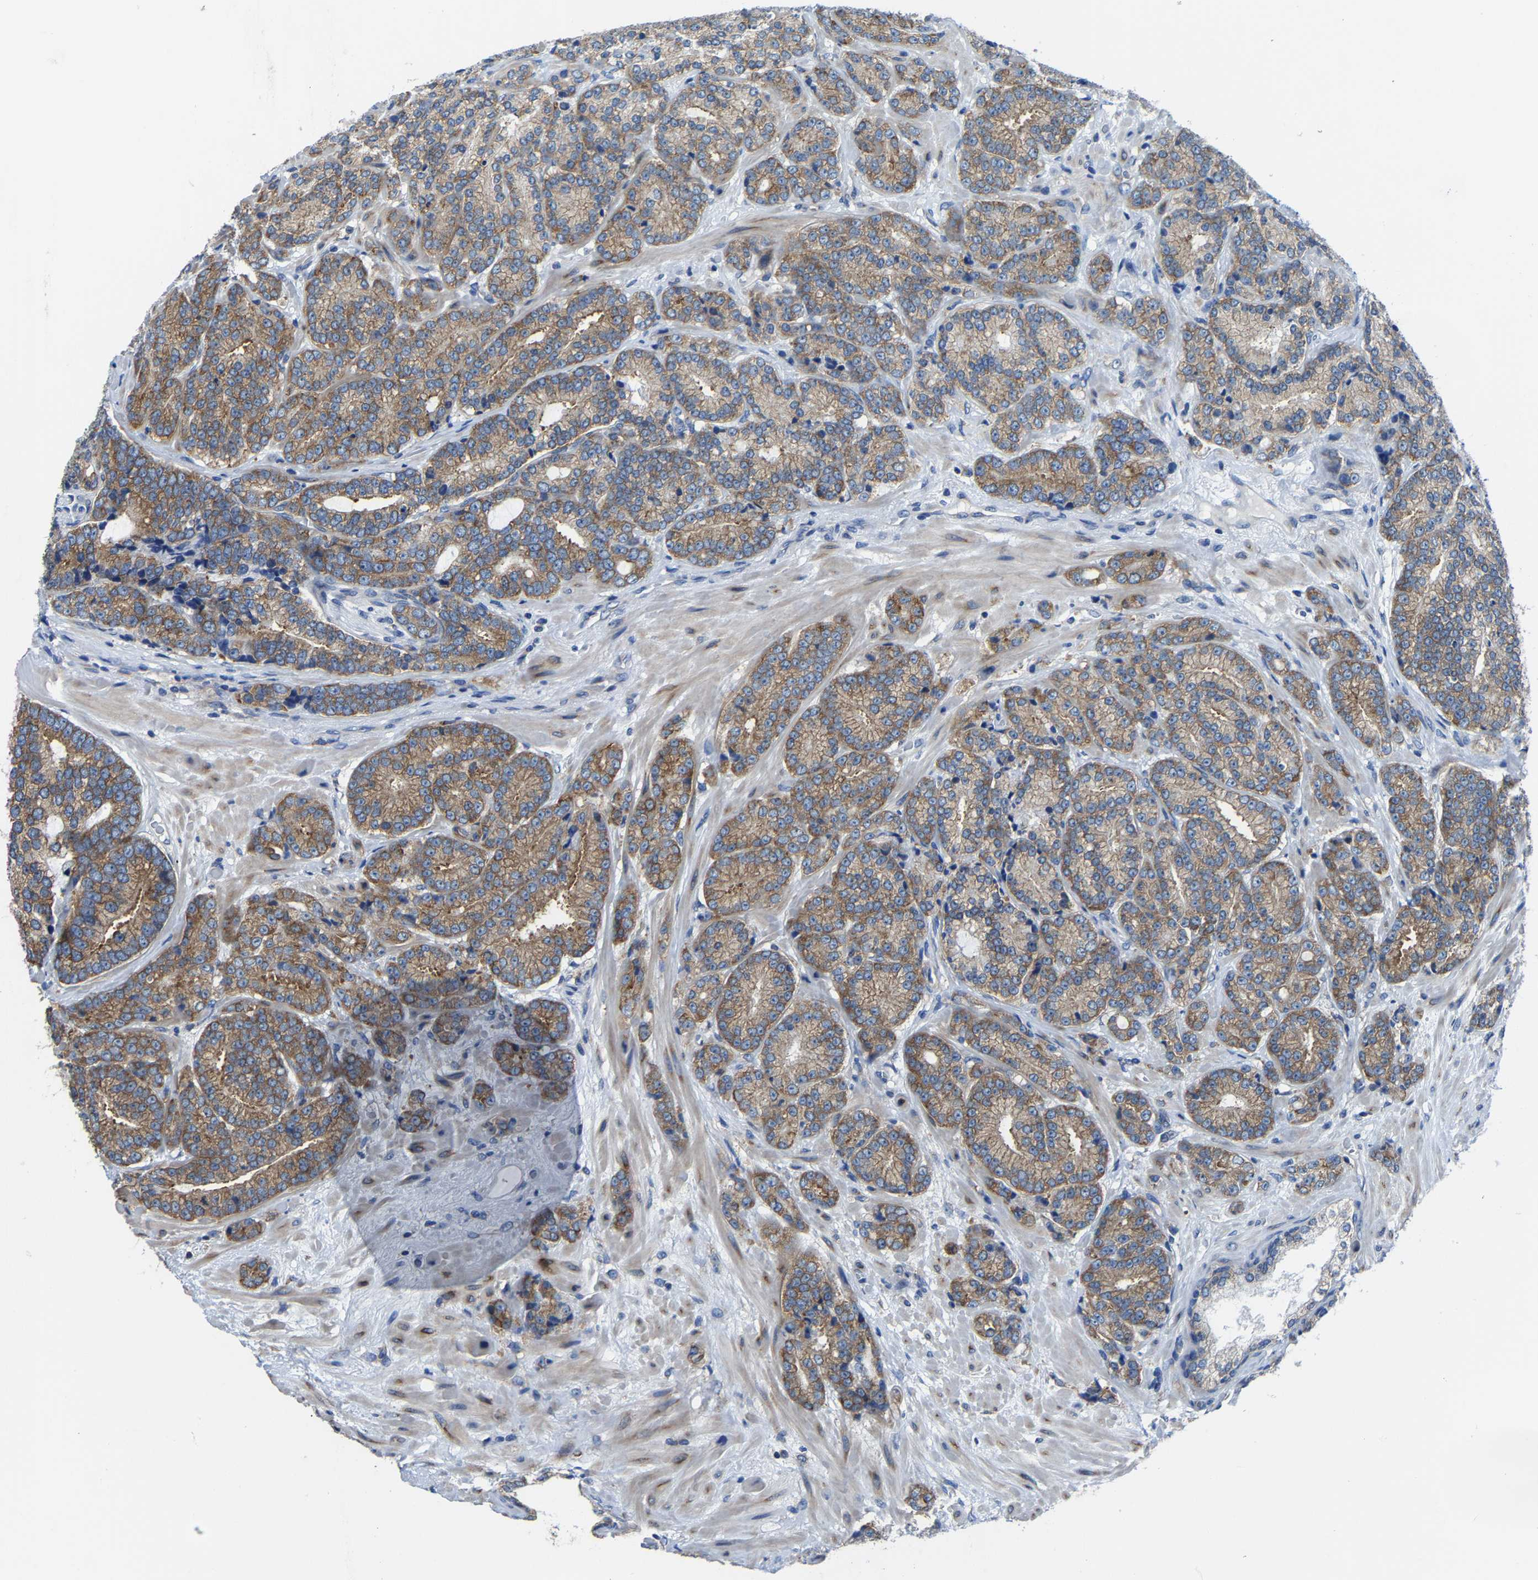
{"staining": {"intensity": "moderate", "quantity": ">75%", "location": "cytoplasmic/membranous"}, "tissue": "prostate cancer", "cell_type": "Tumor cells", "image_type": "cancer", "snomed": [{"axis": "morphology", "description": "Adenocarcinoma, High grade"}, {"axis": "topography", "description": "Prostate"}], "caption": "A histopathology image of human adenocarcinoma (high-grade) (prostate) stained for a protein exhibits moderate cytoplasmic/membranous brown staining in tumor cells.", "gene": "G3BP2", "patient": {"sex": "male", "age": 61}}